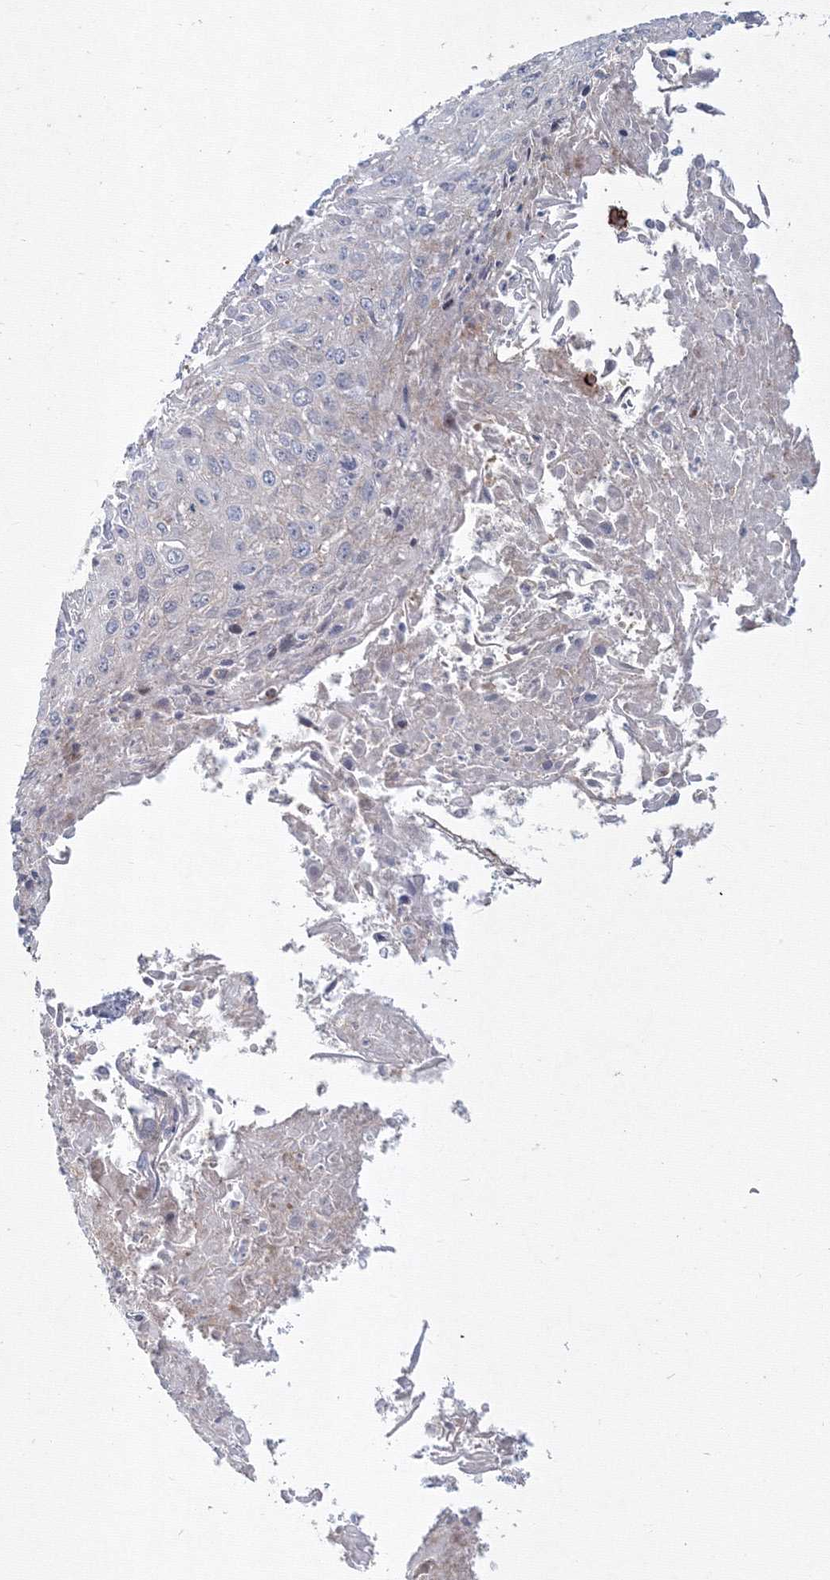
{"staining": {"intensity": "negative", "quantity": "none", "location": "none"}, "tissue": "cervical cancer", "cell_type": "Tumor cells", "image_type": "cancer", "snomed": [{"axis": "morphology", "description": "Squamous cell carcinoma, NOS"}, {"axis": "topography", "description": "Cervix"}], "caption": "There is no significant positivity in tumor cells of squamous cell carcinoma (cervical). (Stains: DAB IHC with hematoxylin counter stain, Microscopy: brightfield microscopy at high magnification).", "gene": "SH3PXD2A", "patient": {"sex": "female", "age": 51}}